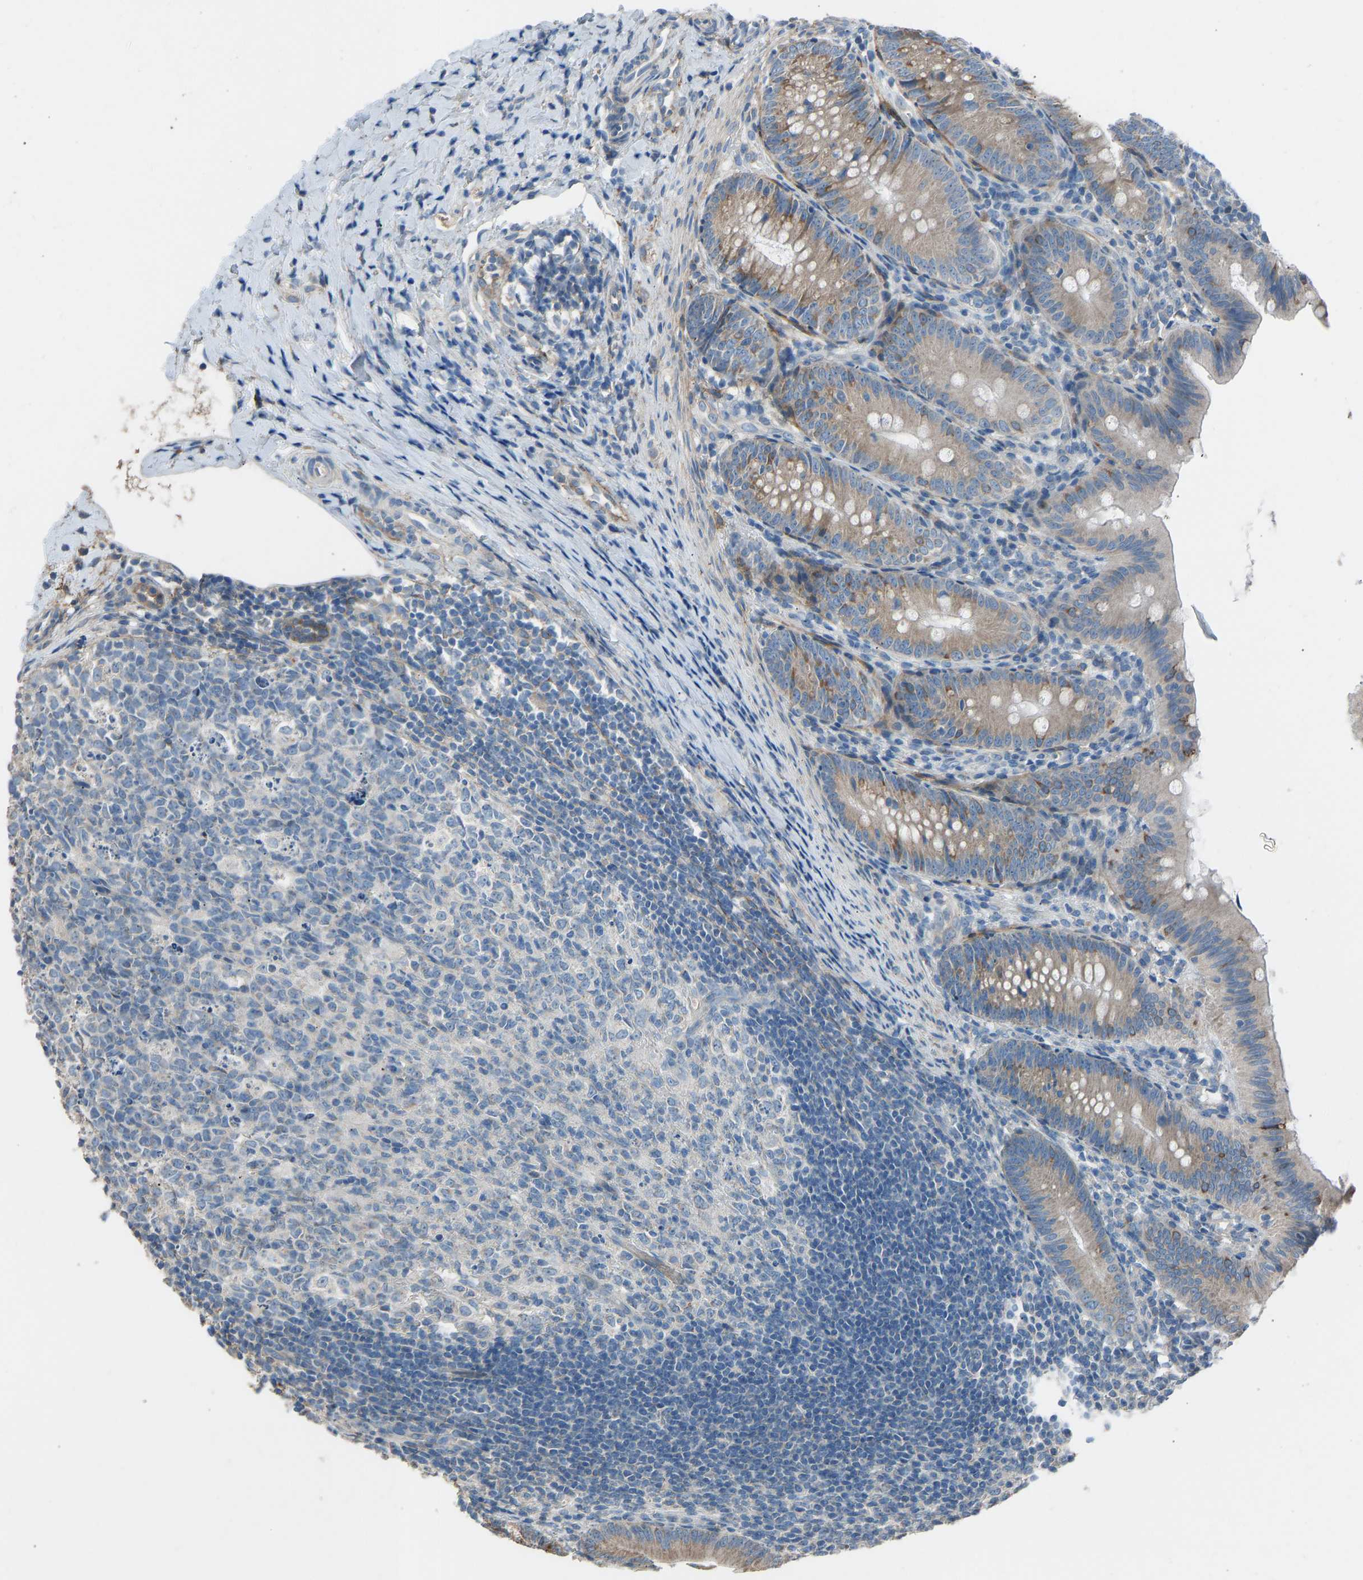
{"staining": {"intensity": "weak", "quantity": ">75%", "location": "cytoplasmic/membranous"}, "tissue": "appendix", "cell_type": "Glandular cells", "image_type": "normal", "snomed": [{"axis": "morphology", "description": "Normal tissue, NOS"}, {"axis": "topography", "description": "Appendix"}], "caption": "This photomicrograph demonstrates immunohistochemistry staining of unremarkable appendix, with low weak cytoplasmic/membranous staining in approximately >75% of glandular cells.", "gene": "TGFBR3", "patient": {"sex": "male", "age": 1}}